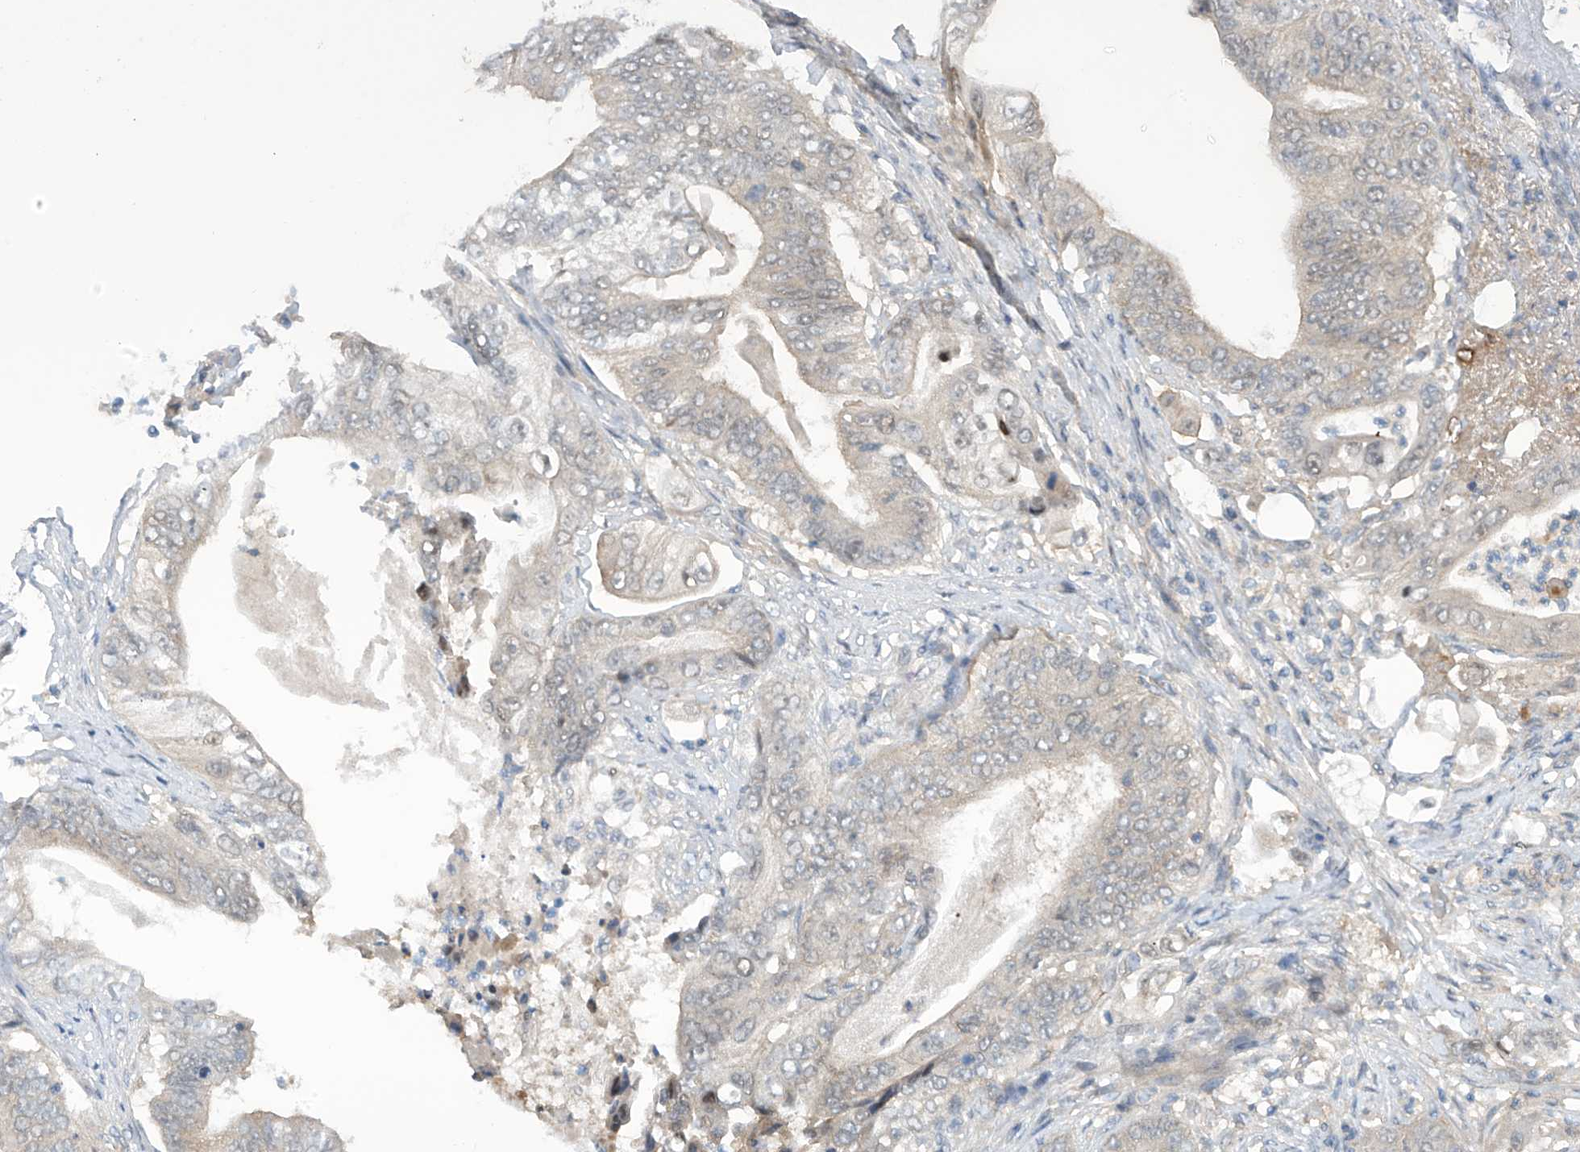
{"staining": {"intensity": "weak", "quantity": "<25%", "location": "cytoplasmic/membranous"}, "tissue": "stomach cancer", "cell_type": "Tumor cells", "image_type": "cancer", "snomed": [{"axis": "morphology", "description": "Adenocarcinoma, NOS"}, {"axis": "topography", "description": "Stomach"}], "caption": "IHC histopathology image of human stomach cancer (adenocarcinoma) stained for a protein (brown), which reveals no expression in tumor cells.", "gene": "FSD1L", "patient": {"sex": "female", "age": 73}}